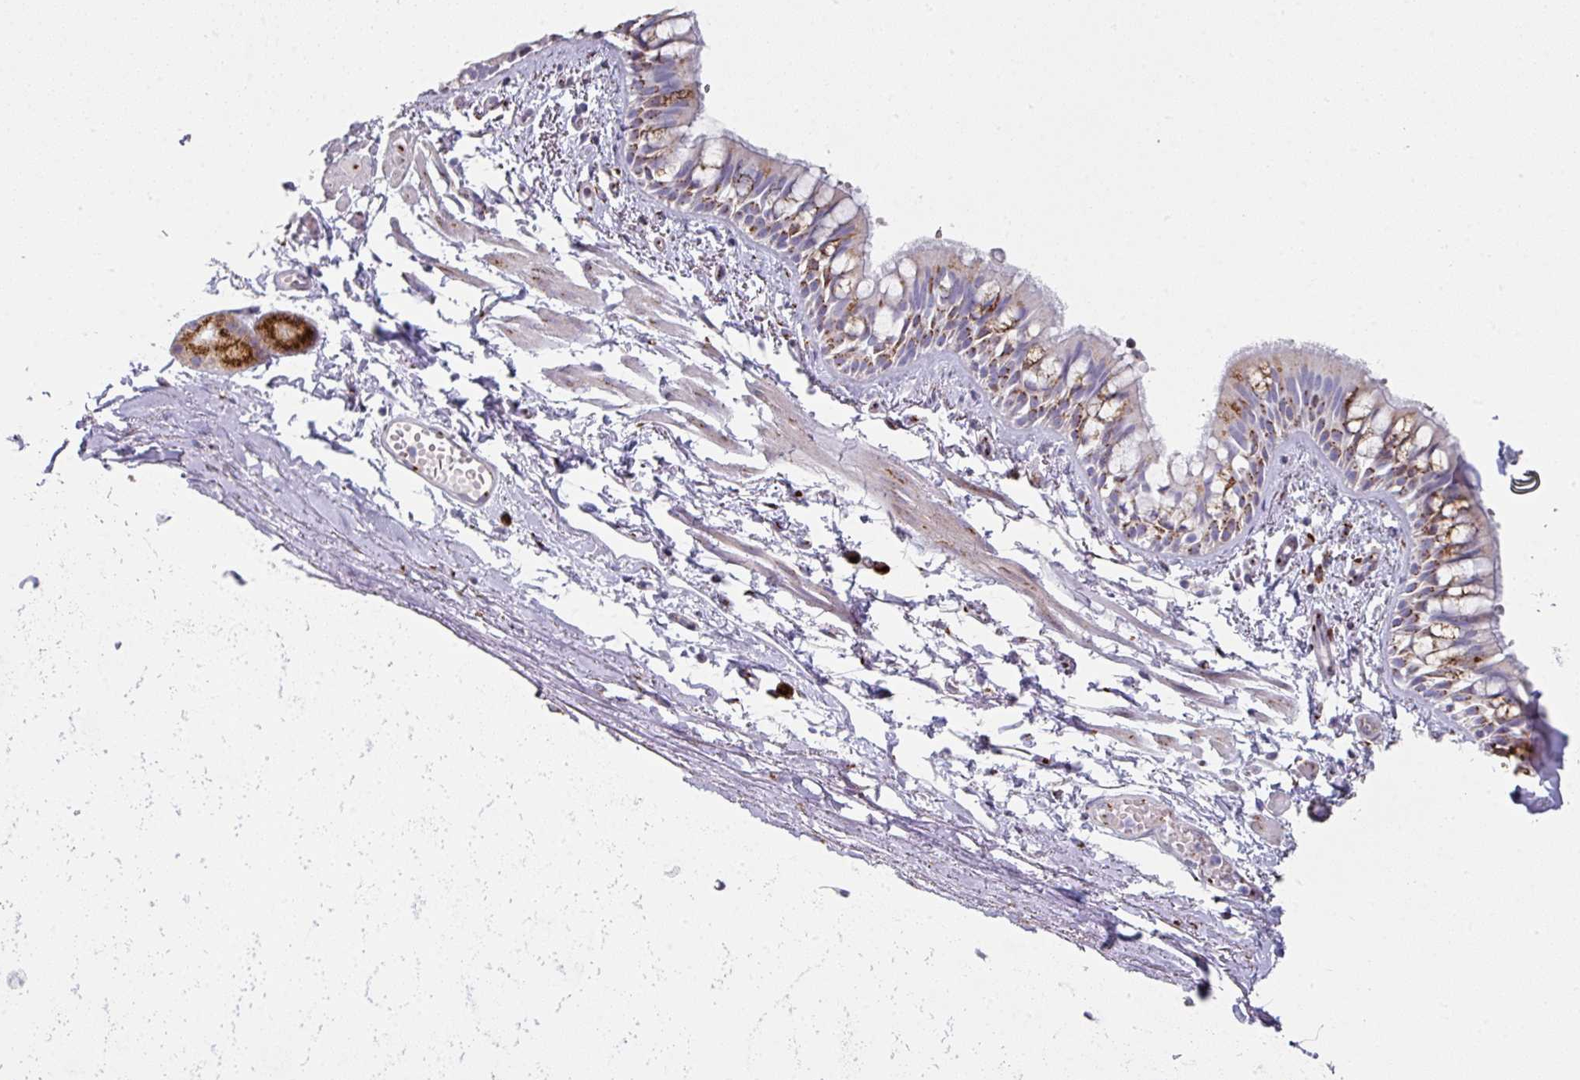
{"staining": {"intensity": "strong", "quantity": "25%-75%", "location": "cytoplasmic/membranous"}, "tissue": "bronchus", "cell_type": "Respiratory epithelial cells", "image_type": "normal", "snomed": [{"axis": "morphology", "description": "Normal tissue, NOS"}, {"axis": "topography", "description": "Lymph node"}, {"axis": "topography", "description": "Cartilage tissue"}, {"axis": "topography", "description": "Bronchus"}], "caption": "The histopathology image reveals staining of unremarkable bronchus, revealing strong cytoplasmic/membranous protein staining (brown color) within respiratory epithelial cells.", "gene": "CCDC85B", "patient": {"sex": "female", "age": 70}}